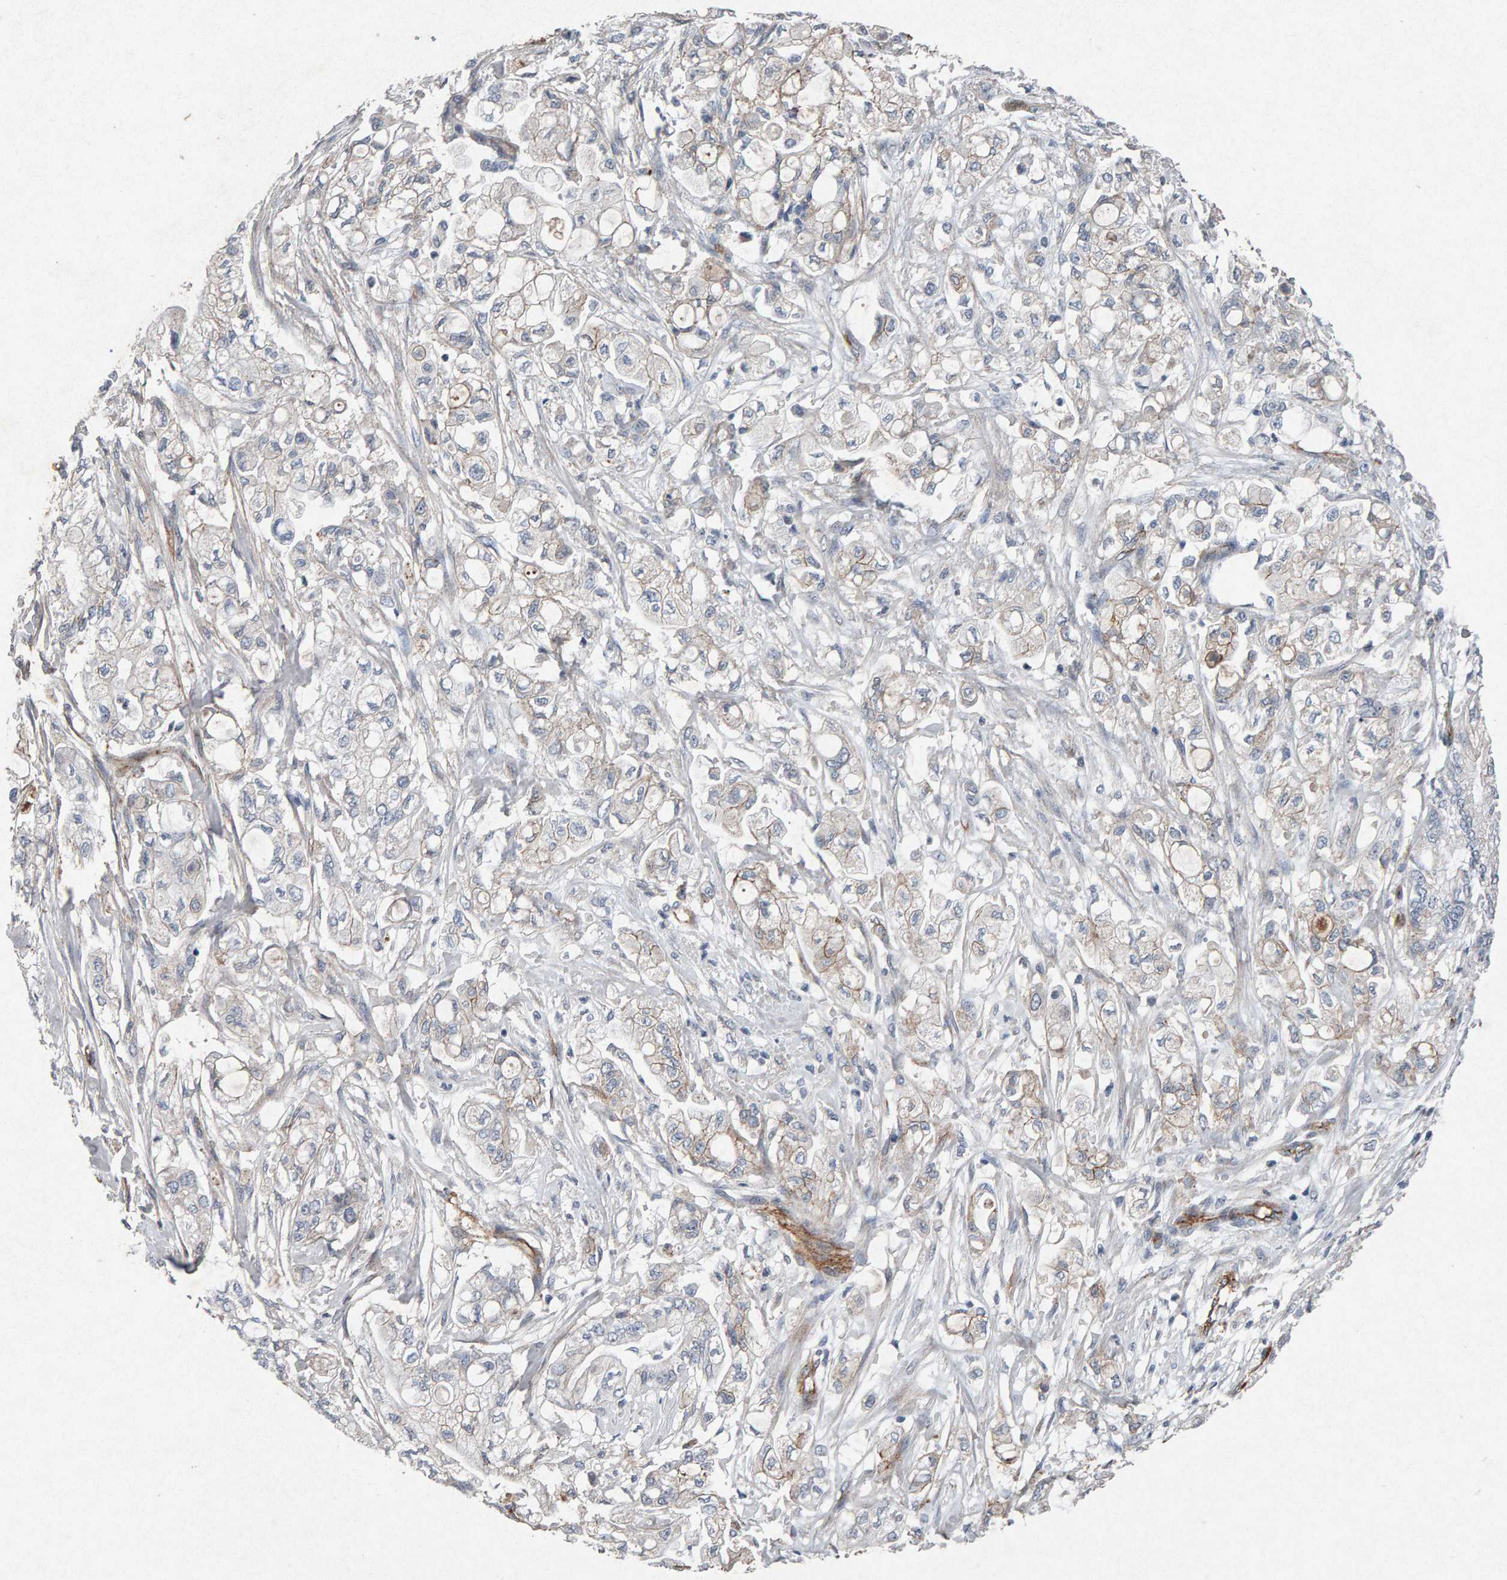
{"staining": {"intensity": "negative", "quantity": "none", "location": "none"}, "tissue": "pancreatic cancer", "cell_type": "Tumor cells", "image_type": "cancer", "snomed": [{"axis": "morphology", "description": "Adenocarcinoma, NOS"}, {"axis": "topography", "description": "Pancreas"}], "caption": "IHC of human pancreatic cancer (adenocarcinoma) displays no expression in tumor cells.", "gene": "PTPRM", "patient": {"sex": "male", "age": 79}}